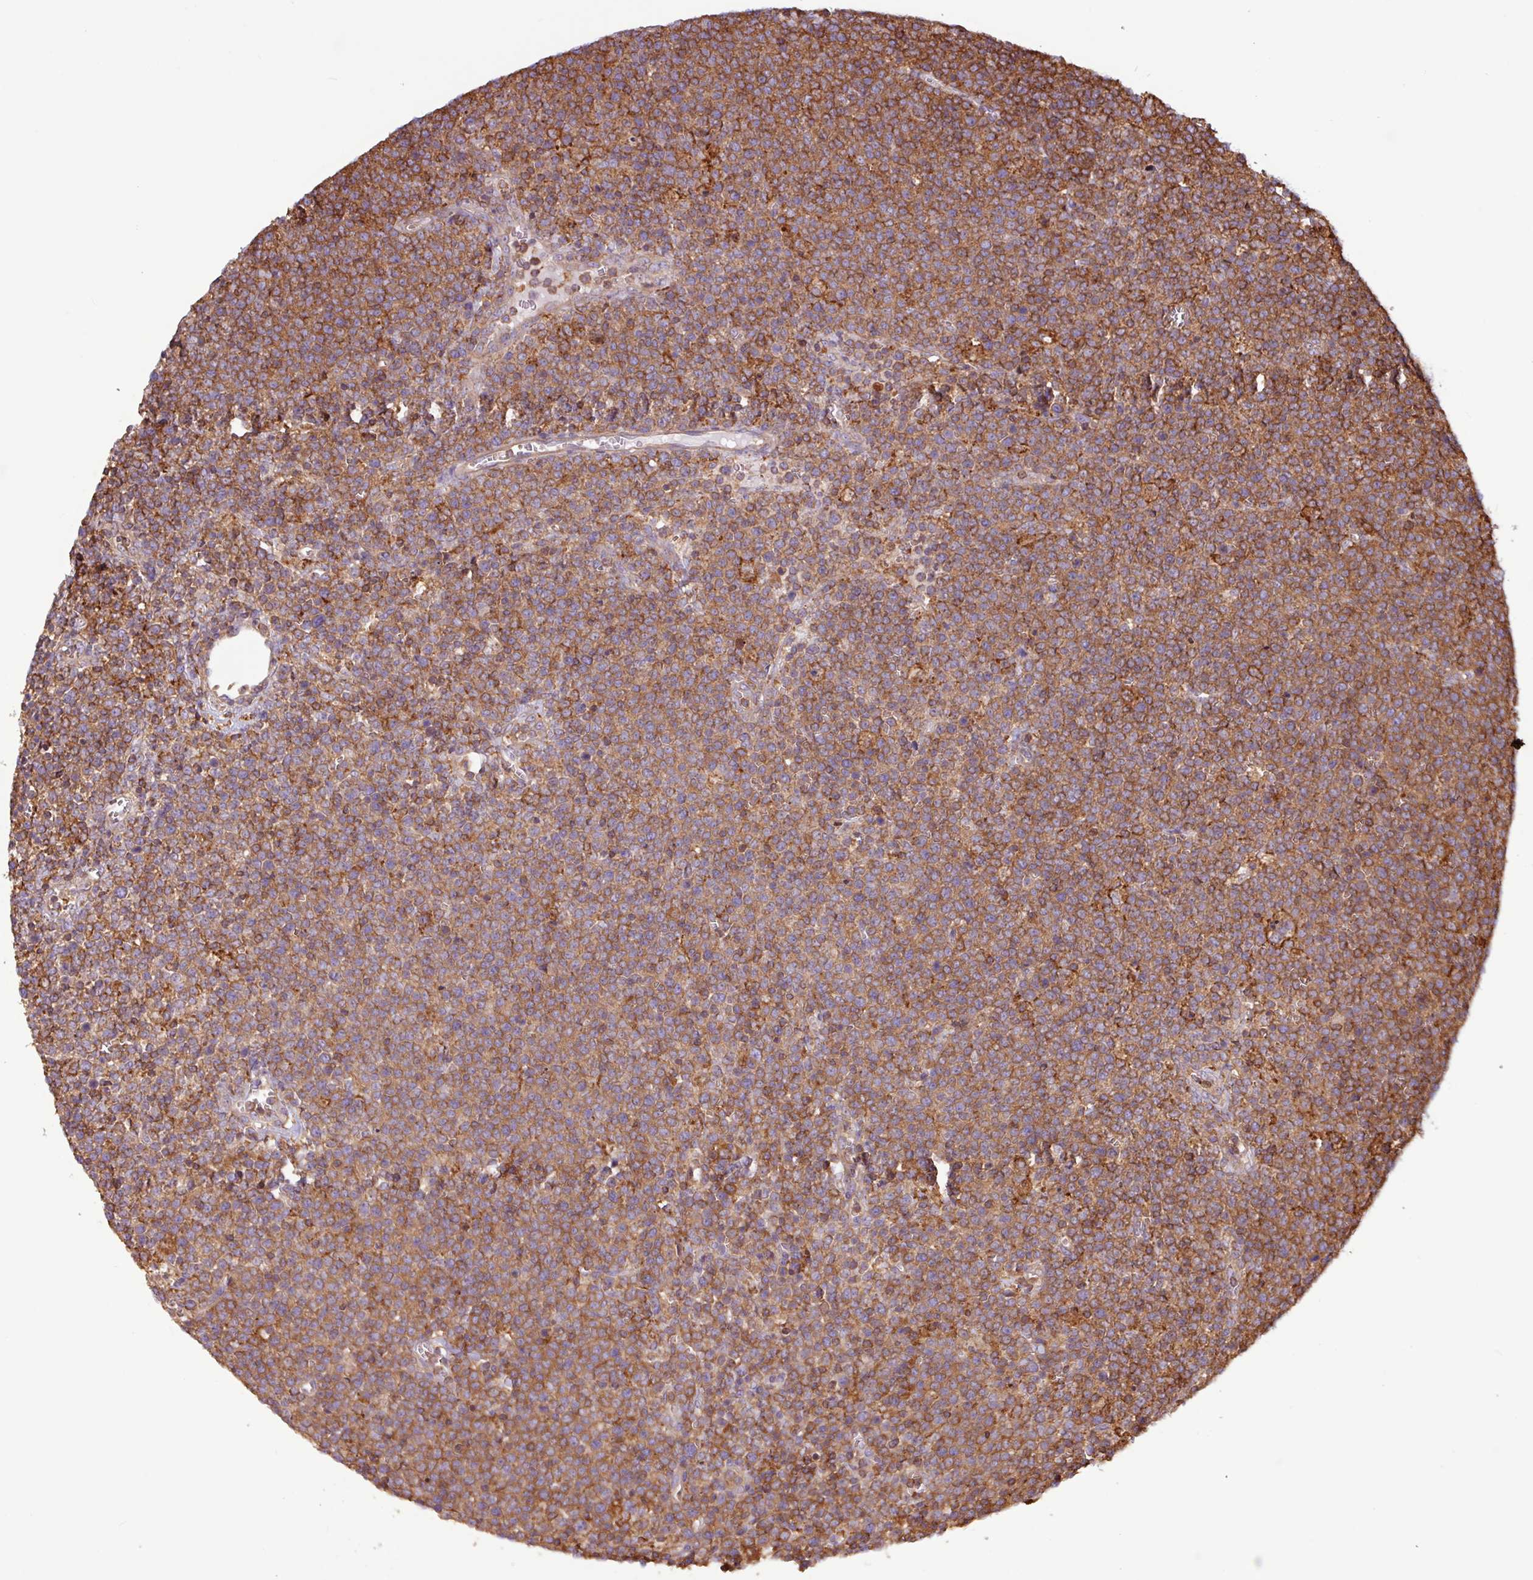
{"staining": {"intensity": "moderate", "quantity": ">75%", "location": "cytoplasmic/membranous"}, "tissue": "lymphoma", "cell_type": "Tumor cells", "image_type": "cancer", "snomed": [{"axis": "morphology", "description": "Malignant lymphoma, non-Hodgkin's type, High grade"}, {"axis": "topography", "description": "Lymph node"}], "caption": "This image displays immunohistochemistry staining of human lymphoma, with medium moderate cytoplasmic/membranous staining in about >75% of tumor cells.", "gene": "ACTR3", "patient": {"sex": "male", "age": 61}}